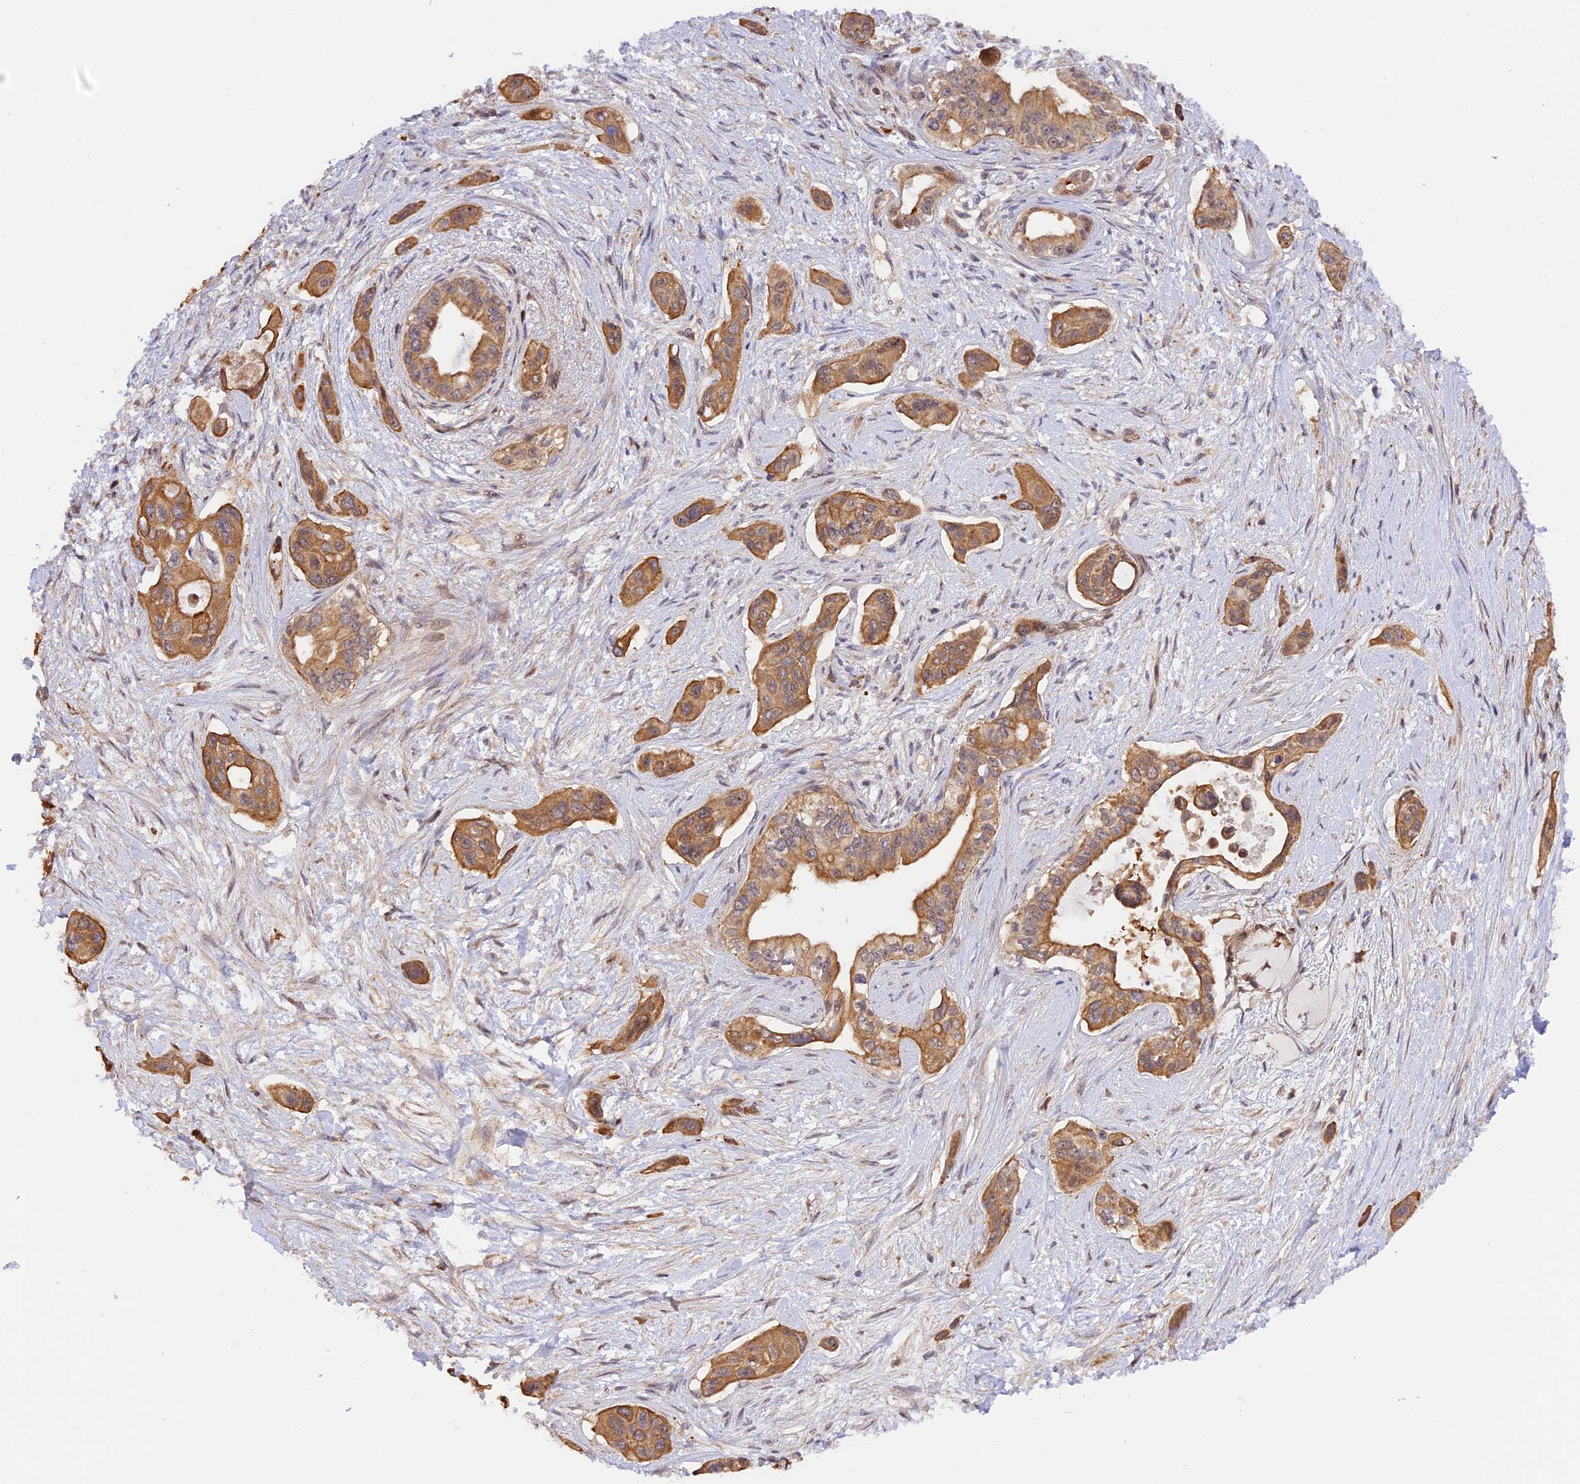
{"staining": {"intensity": "moderate", "quantity": ">75%", "location": "cytoplasmic/membranous"}, "tissue": "pancreatic cancer", "cell_type": "Tumor cells", "image_type": "cancer", "snomed": [{"axis": "morphology", "description": "Adenocarcinoma, NOS"}, {"axis": "topography", "description": "Pancreas"}], "caption": "DAB (3,3'-diaminobenzidine) immunohistochemical staining of adenocarcinoma (pancreatic) reveals moderate cytoplasmic/membranous protein staining in about >75% of tumor cells.", "gene": "SAMD4A", "patient": {"sex": "male", "age": 72}}